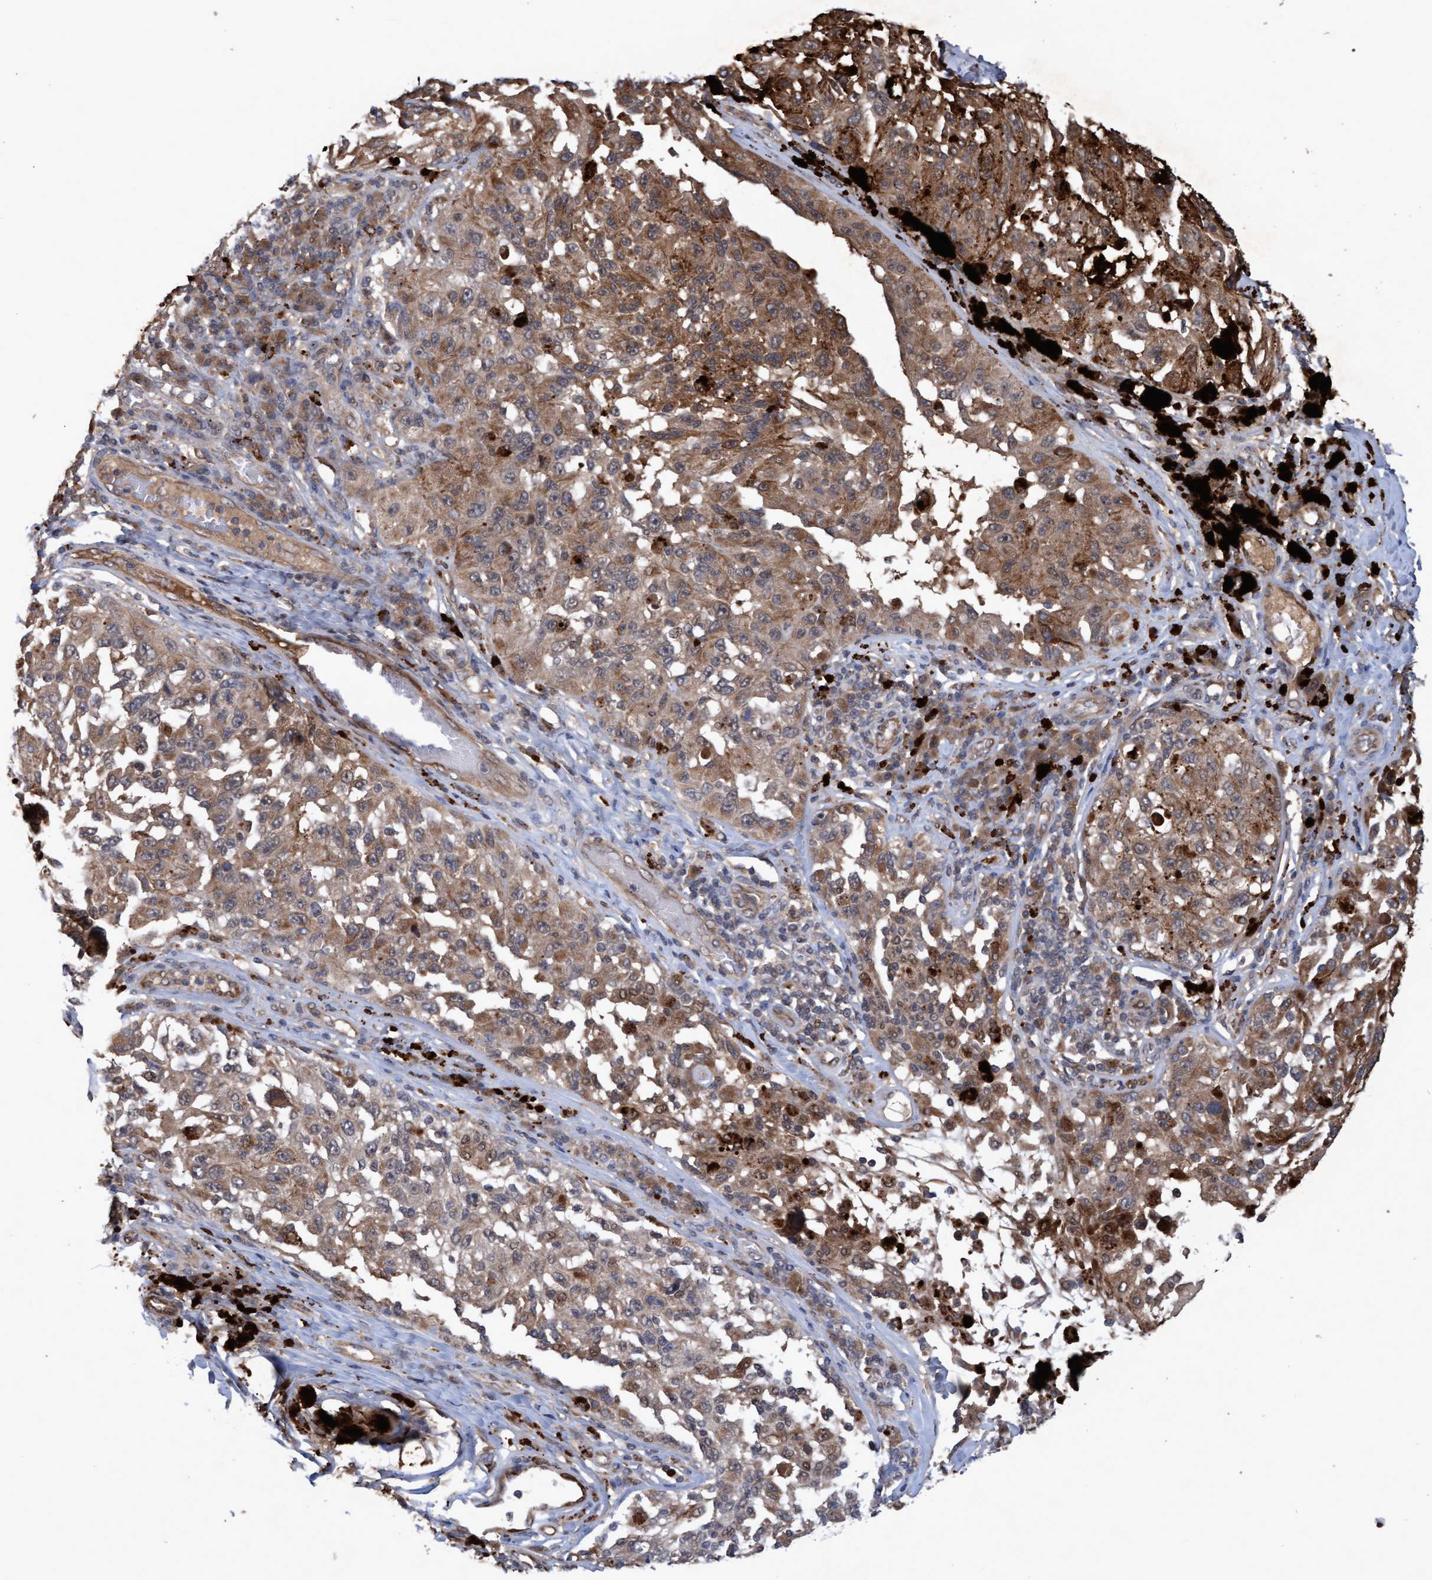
{"staining": {"intensity": "moderate", "quantity": ">75%", "location": "cytoplasmic/membranous"}, "tissue": "melanoma", "cell_type": "Tumor cells", "image_type": "cancer", "snomed": [{"axis": "morphology", "description": "Malignant melanoma, NOS"}, {"axis": "topography", "description": "Skin"}], "caption": "Immunohistochemical staining of malignant melanoma shows medium levels of moderate cytoplasmic/membranous protein expression in approximately >75% of tumor cells.", "gene": "PSMB6", "patient": {"sex": "female", "age": 73}}